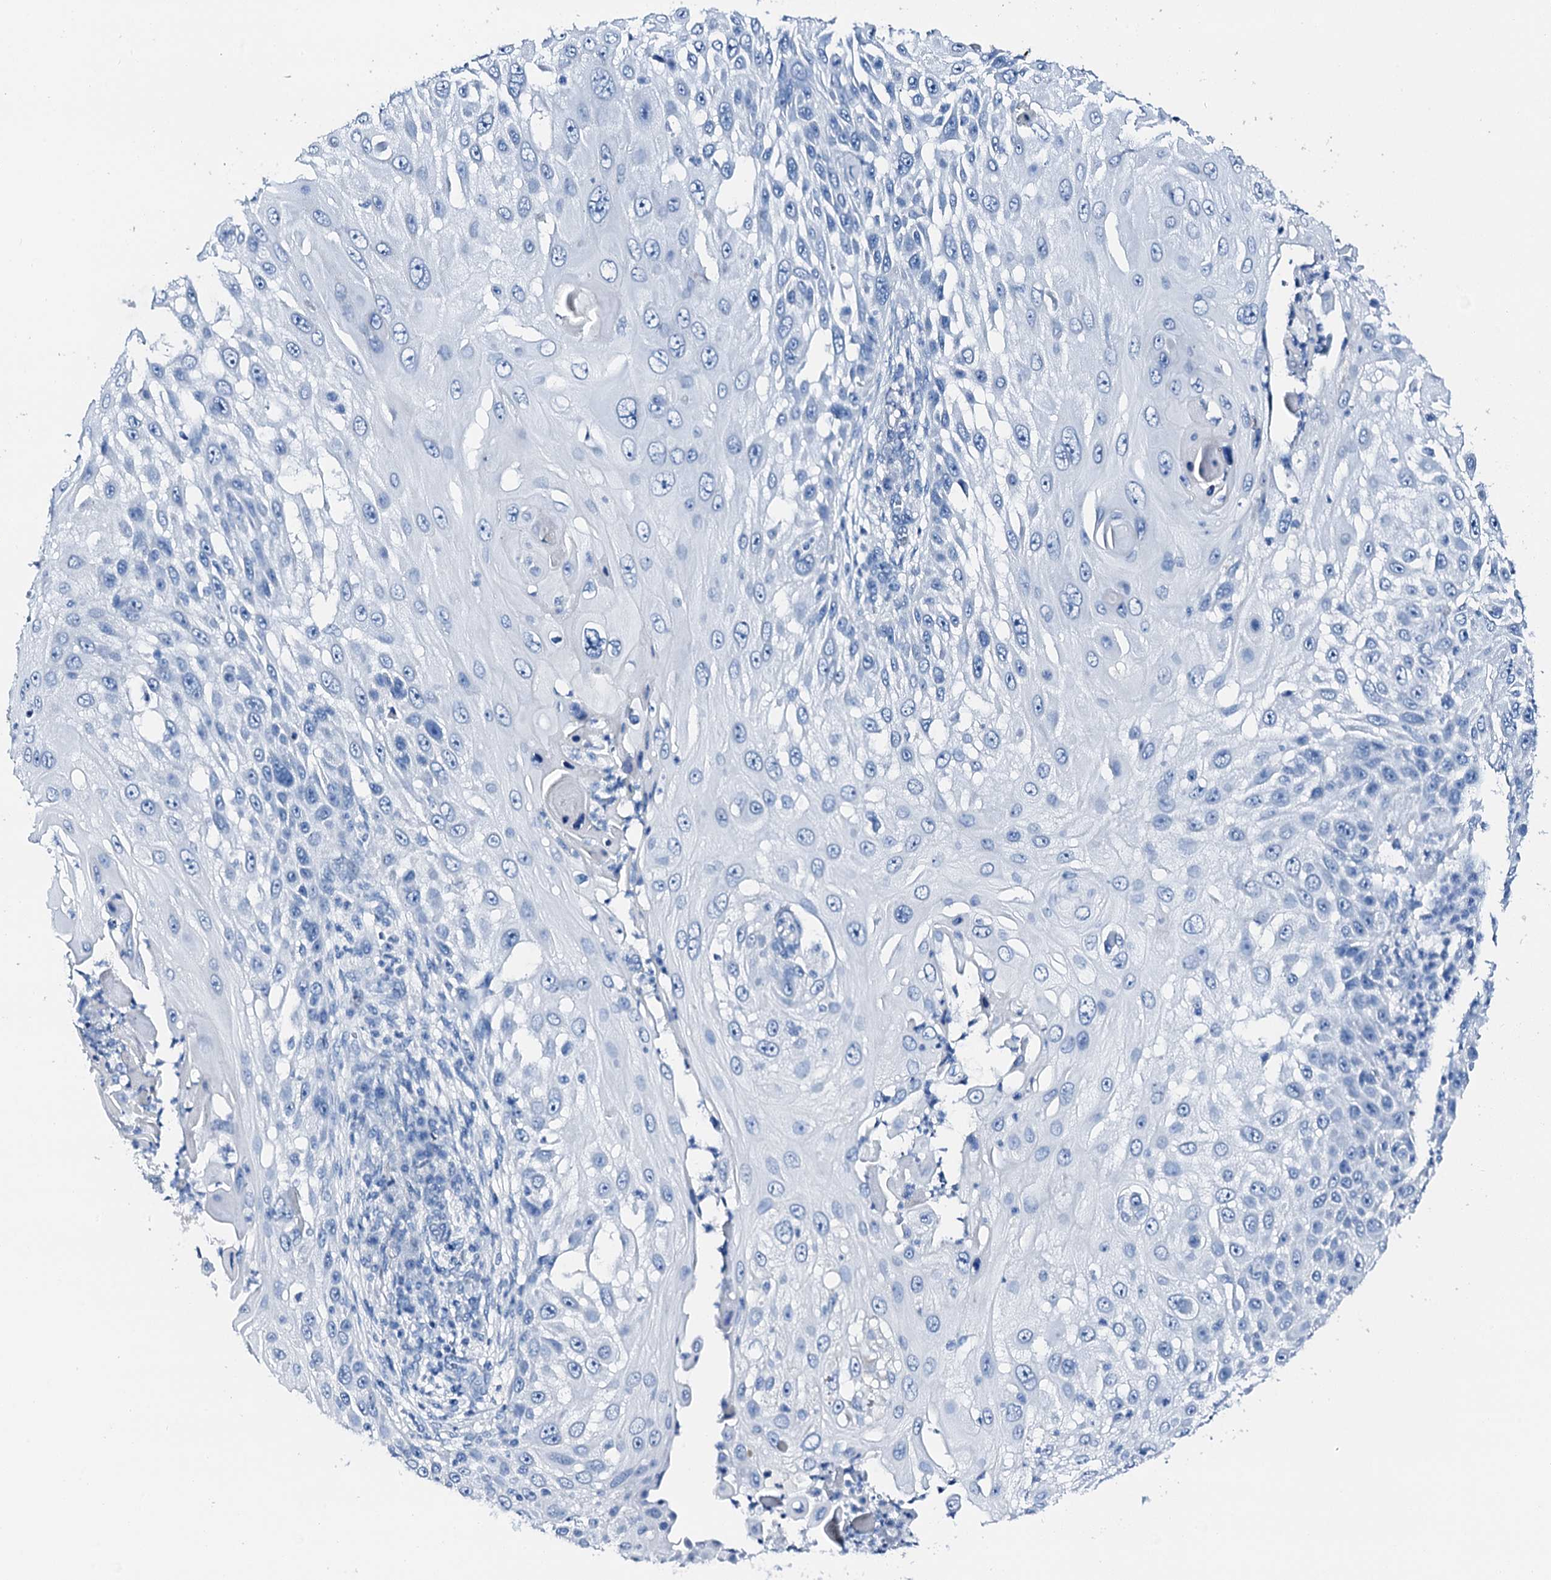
{"staining": {"intensity": "negative", "quantity": "none", "location": "none"}, "tissue": "skin cancer", "cell_type": "Tumor cells", "image_type": "cancer", "snomed": [{"axis": "morphology", "description": "Squamous cell carcinoma, NOS"}, {"axis": "topography", "description": "Skin"}], "caption": "This histopathology image is of skin cancer stained with immunohistochemistry (IHC) to label a protein in brown with the nuclei are counter-stained blue. There is no staining in tumor cells.", "gene": "PTH", "patient": {"sex": "female", "age": 44}}